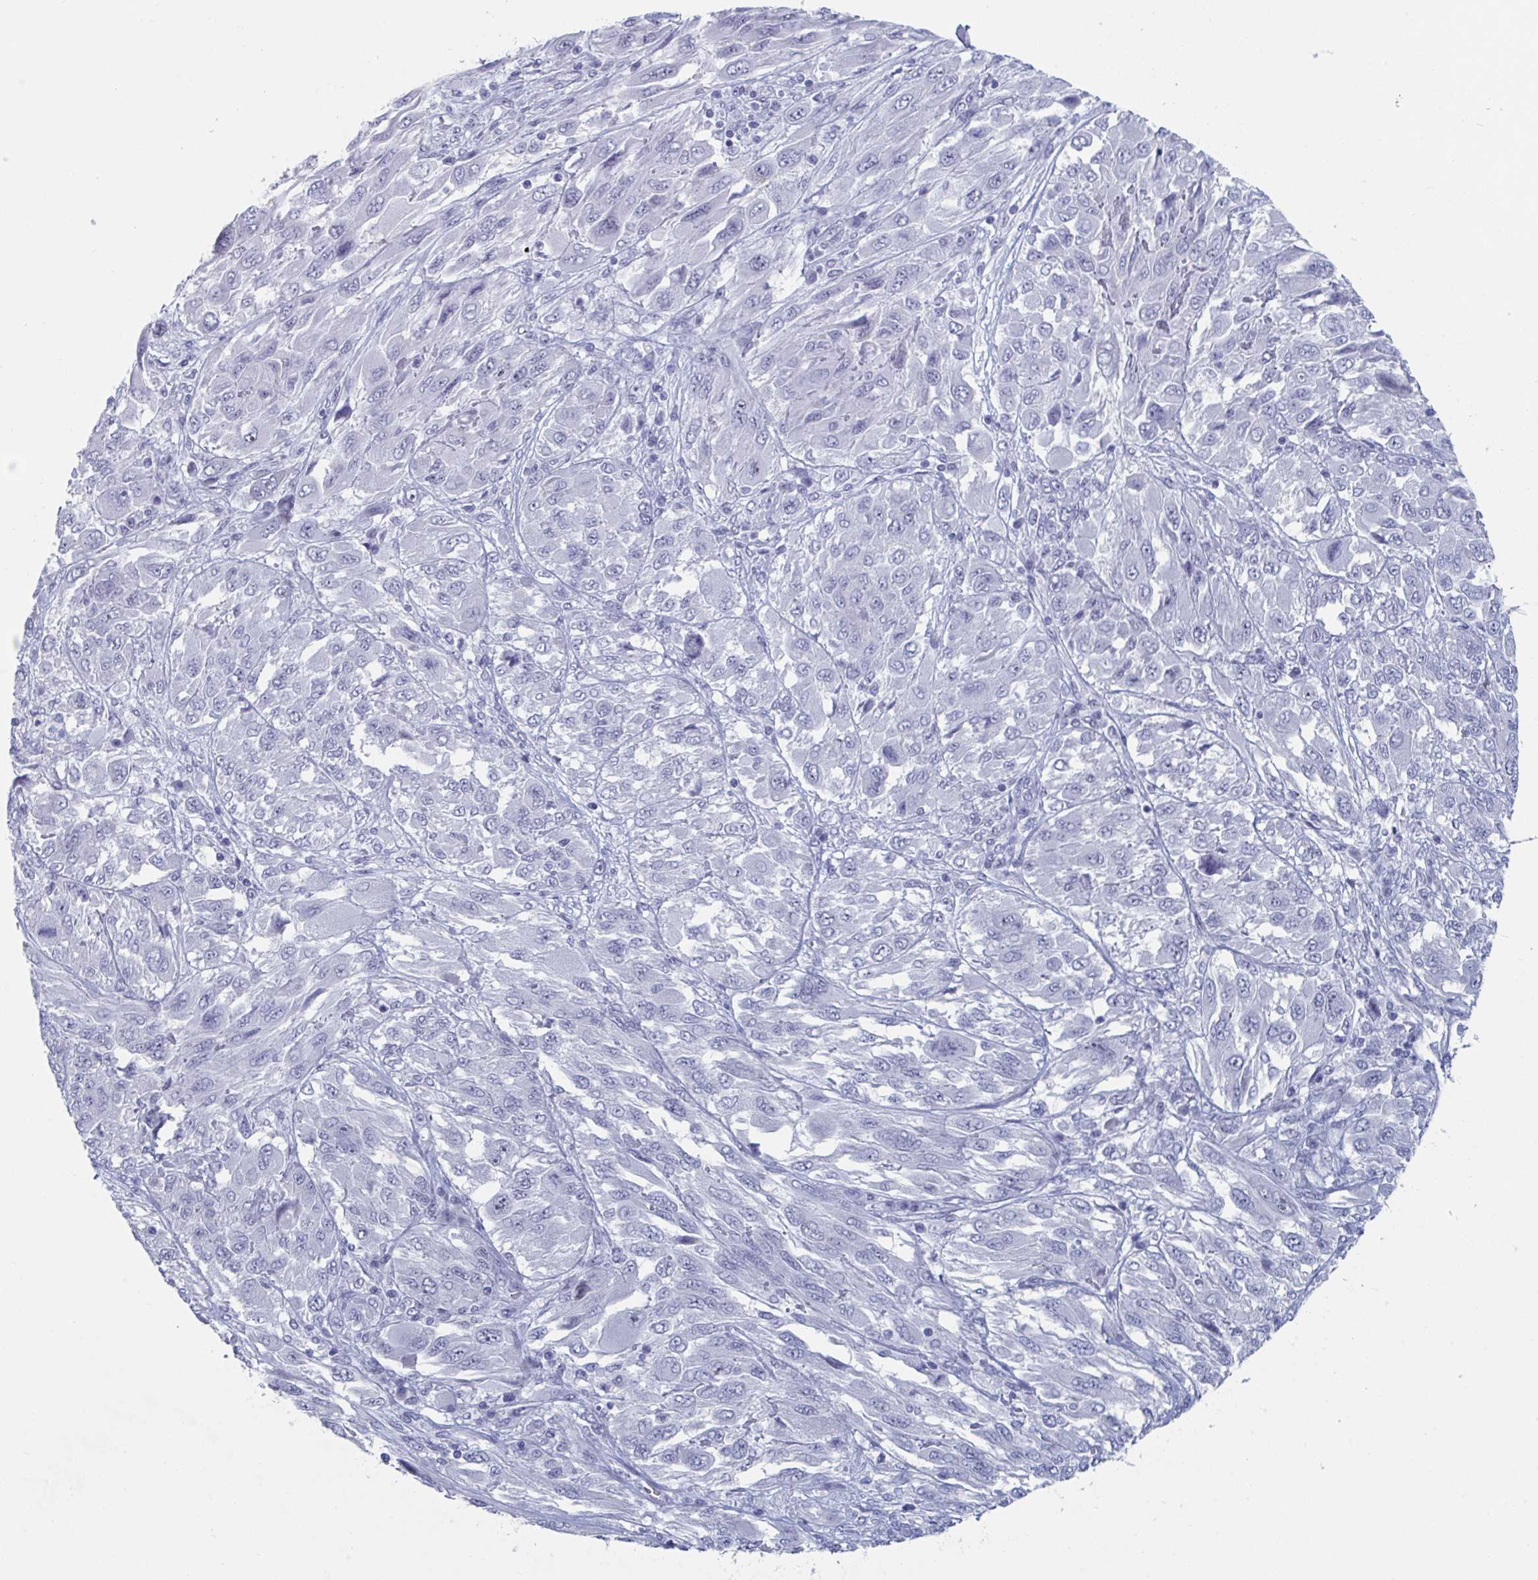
{"staining": {"intensity": "negative", "quantity": "none", "location": "none"}, "tissue": "melanoma", "cell_type": "Tumor cells", "image_type": "cancer", "snomed": [{"axis": "morphology", "description": "Malignant melanoma, NOS"}, {"axis": "topography", "description": "Skin"}], "caption": "DAB (3,3'-diaminobenzidine) immunohistochemical staining of malignant melanoma displays no significant expression in tumor cells. Nuclei are stained in blue.", "gene": "NR1H2", "patient": {"sex": "female", "age": 91}}